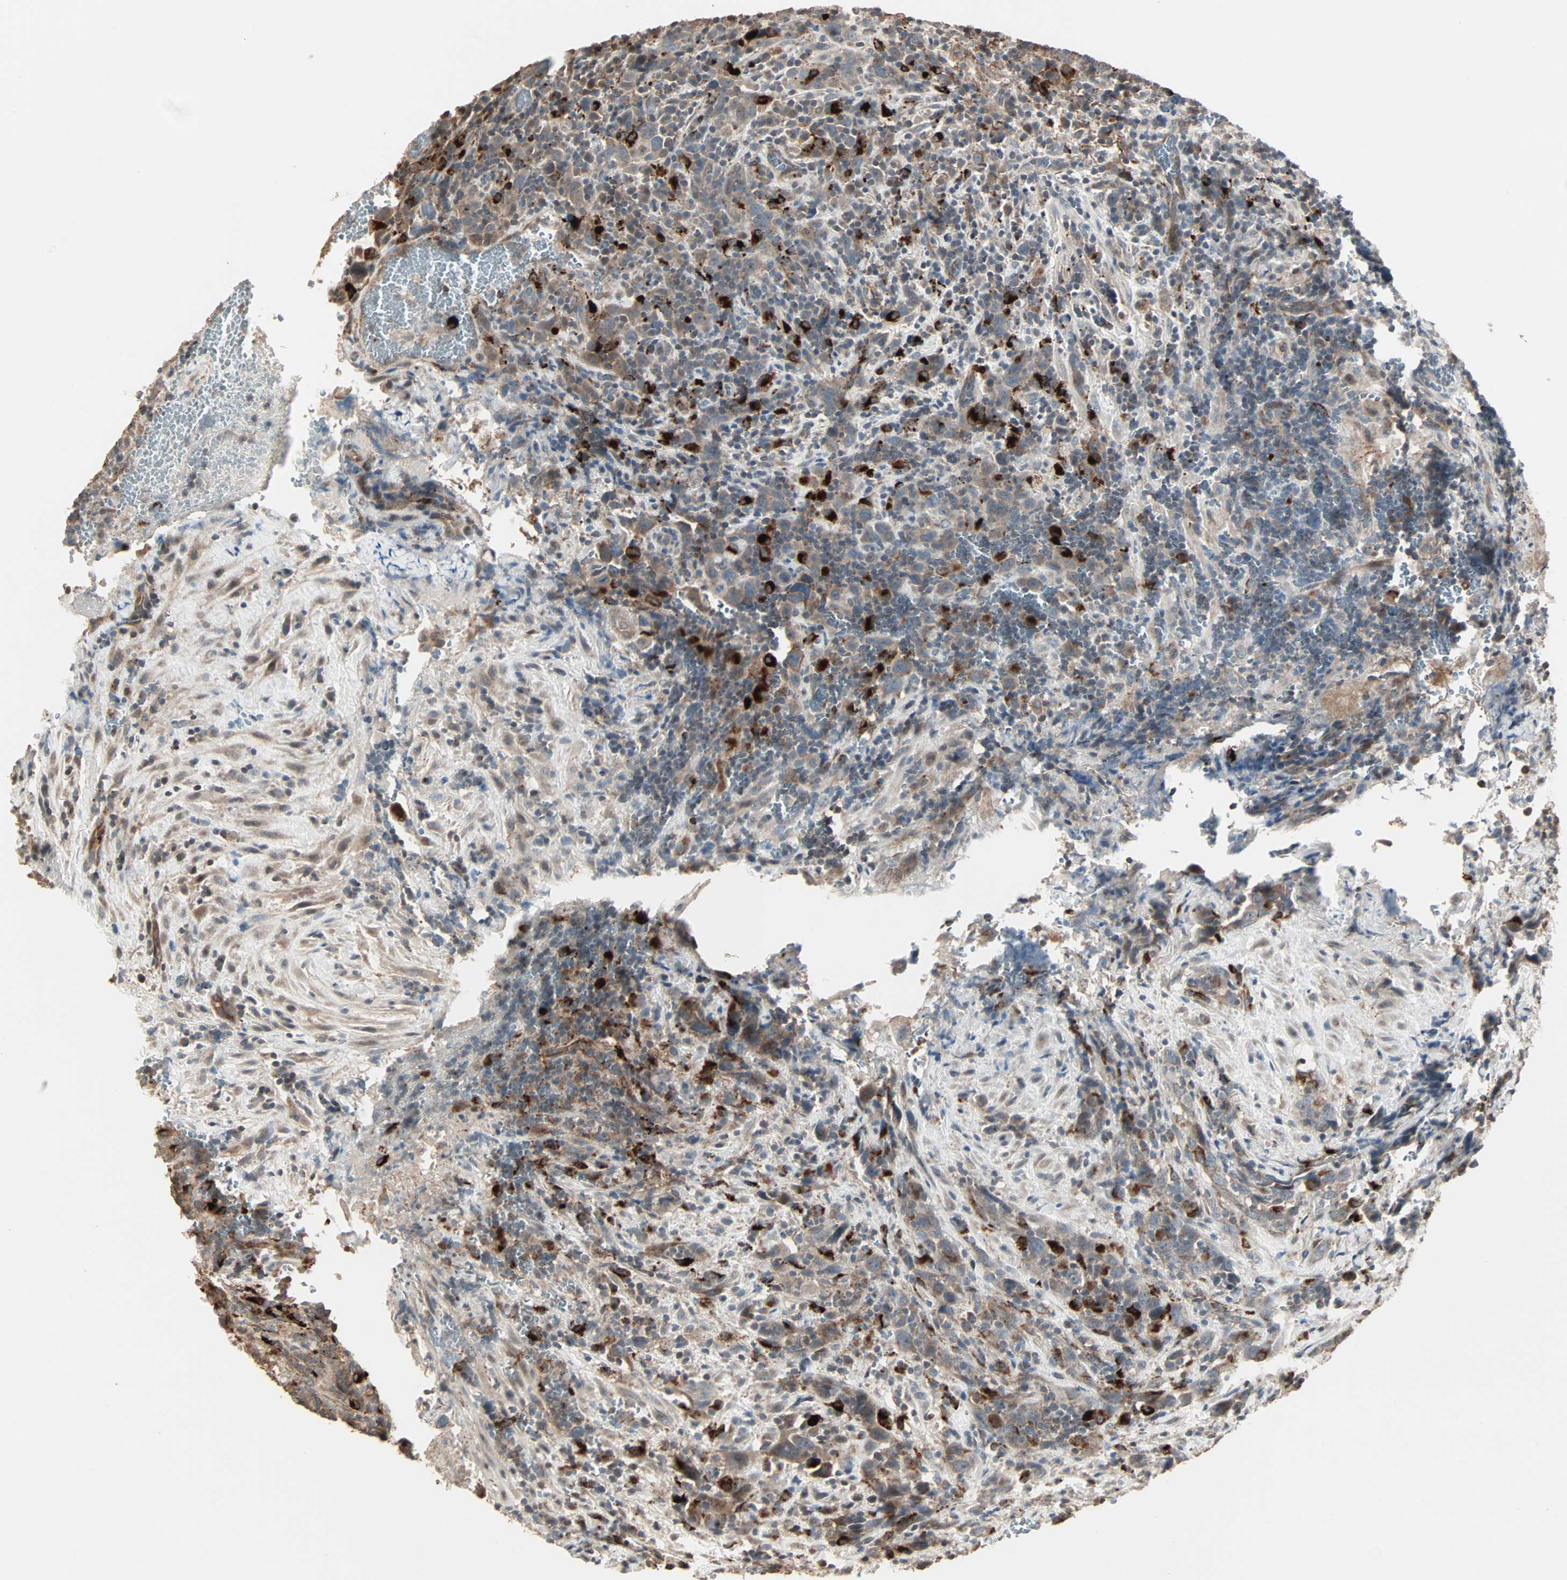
{"staining": {"intensity": "weak", "quantity": "25%-75%", "location": "cytoplasmic/membranous"}, "tissue": "urothelial cancer", "cell_type": "Tumor cells", "image_type": "cancer", "snomed": [{"axis": "morphology", "description": "Urothelial carcinoma, High grade"}, {"axis": "topography", "description": "Urinary bladder"}], "caption": "A high-resolution photomicrograph shows immunohistochemistry (IHC) staining of high-grade urothelial carcinoma, which exhibits weak cytoplasmic/membranous expression in about 25%-75% of tumor cells.", "gene": "CALCRL", "patient": {"sex": "male", "age": 61}}